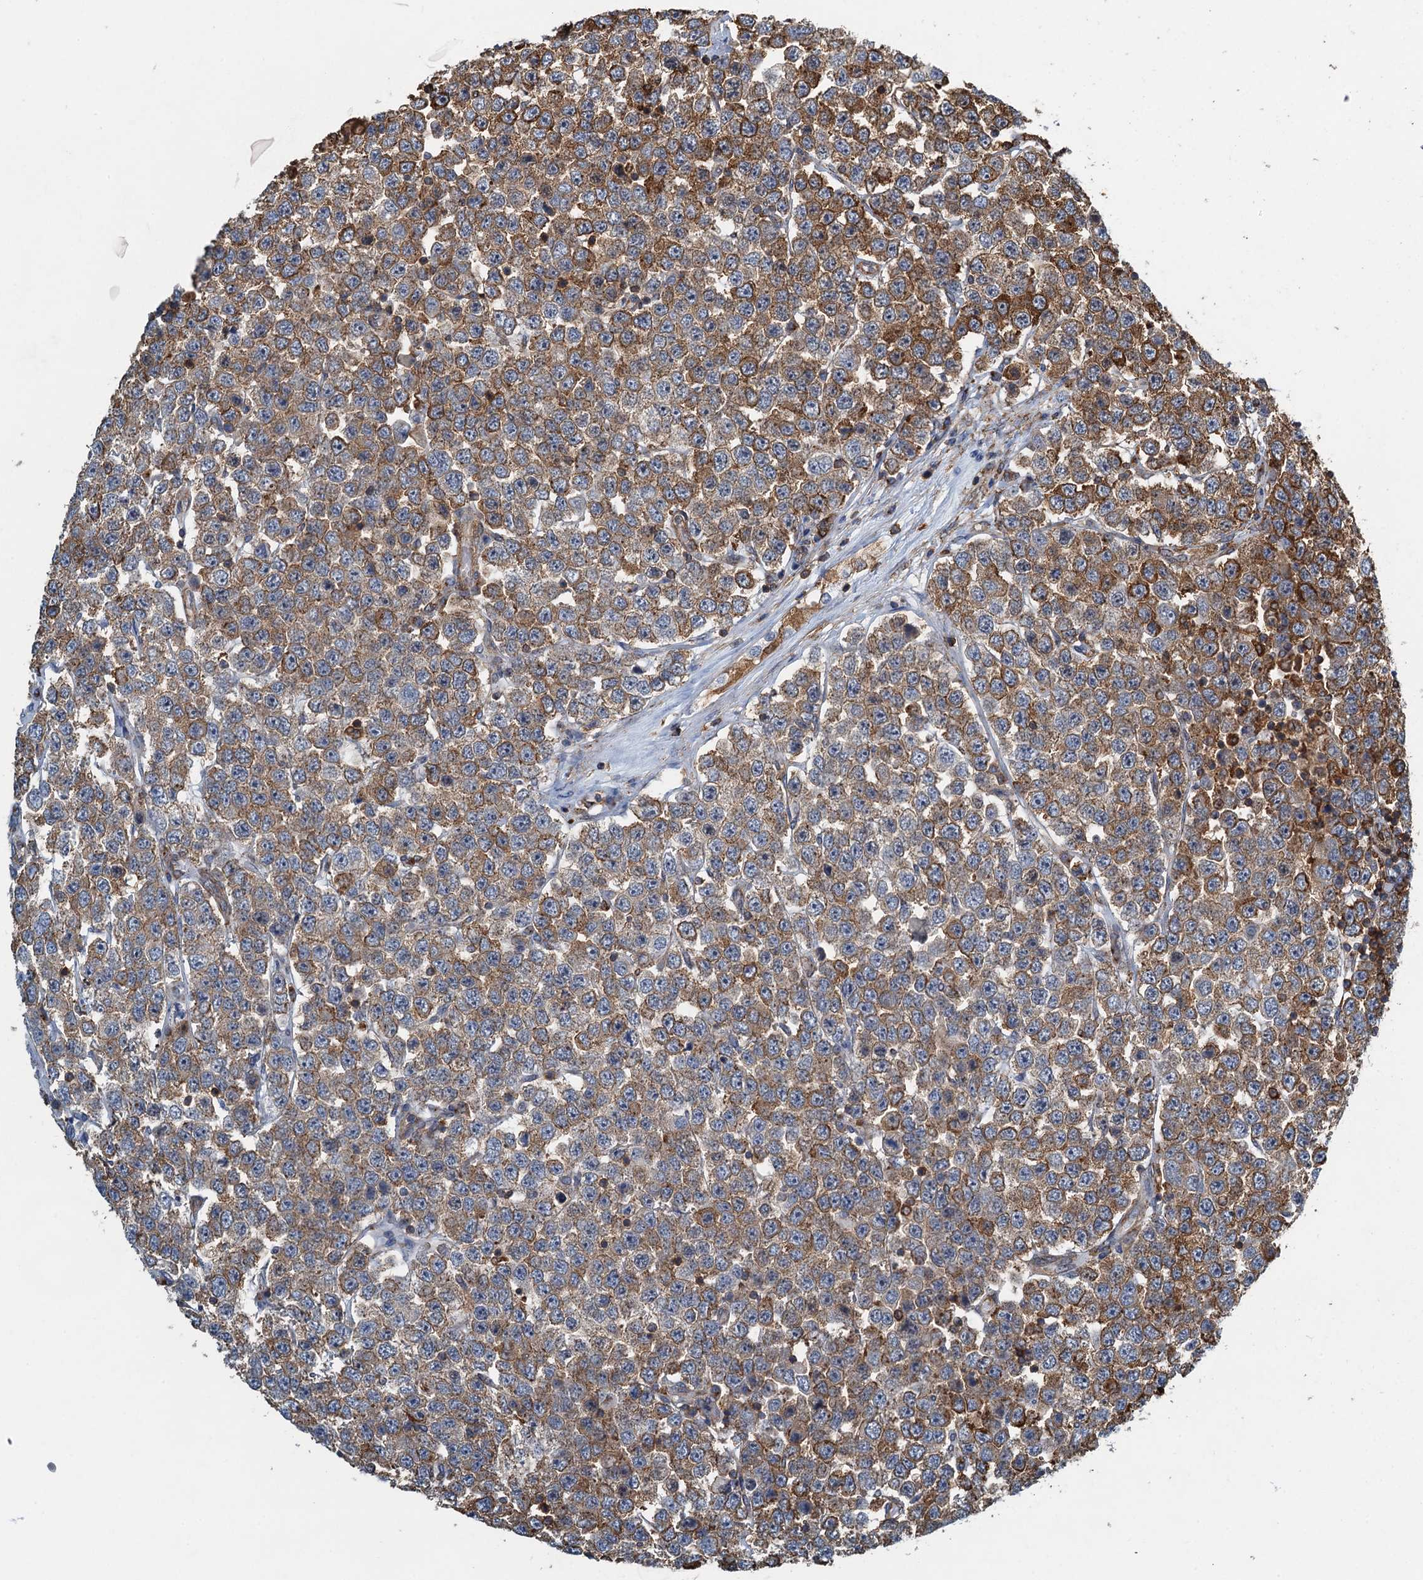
{"staining": {"intensity": "moderate", "quantity": ">75%", "location": "cytoplasmic/membranous"}, "tissue": "testis cancer", "cell_type": "Tumor cells", "image_type": "cancer", "snomed": [{"axis": "morphology", "description": "Seminoma, NOS"}, {"axis": "topography", "description": "Testis"}], "caption": "Moderate cytoplasmic/membranous positivity is appreciated in about >75% of tumor cells in testis seminoma.", "gene": "WHAMM", "patient": {"sex": "male", "age": 28}}